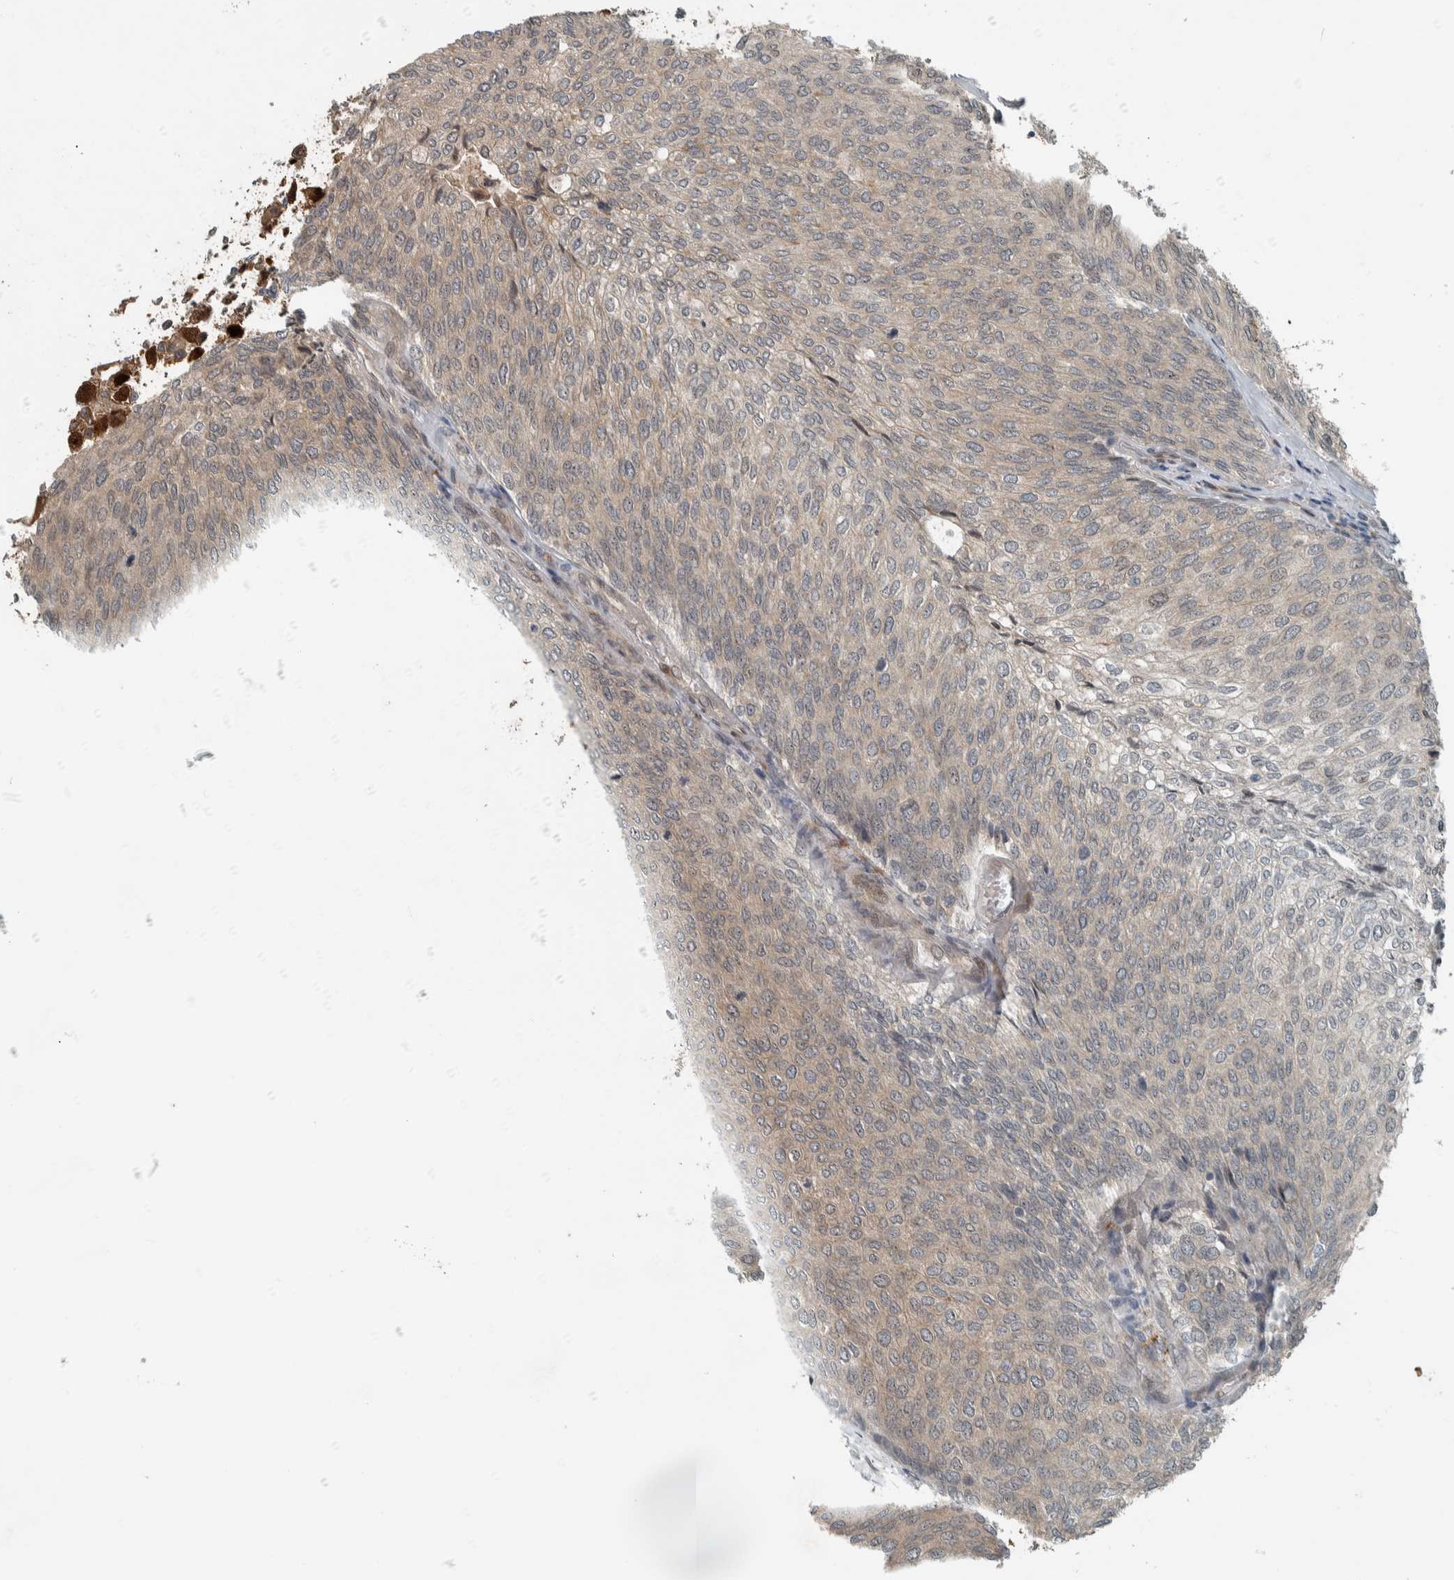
{"staining": {"intensity": "weak", "quantity": "25%-75%", "location": "cytoplasmic/membranous"}, "tissue": "urothelial cancer", "cell_type": "Tumor cells", "image_type": "cancer", "snomed": [{"axis": "morphology", "description": "Urothelial carcinoma, Low grade"}, {"axis": "topography", "description": "Urinary bladder"}], "caption": "IHC image of neoplastic tissue: urothelial cancer stained using IHC exhibits low levels of weak protein expression localized specifically in the cytoplasmic/membranous of tumor cells, appearing as a cytoplasmic/membranous brown color.", "gene": "XPO5", "patient": {"sex": "female", "age": 79}}